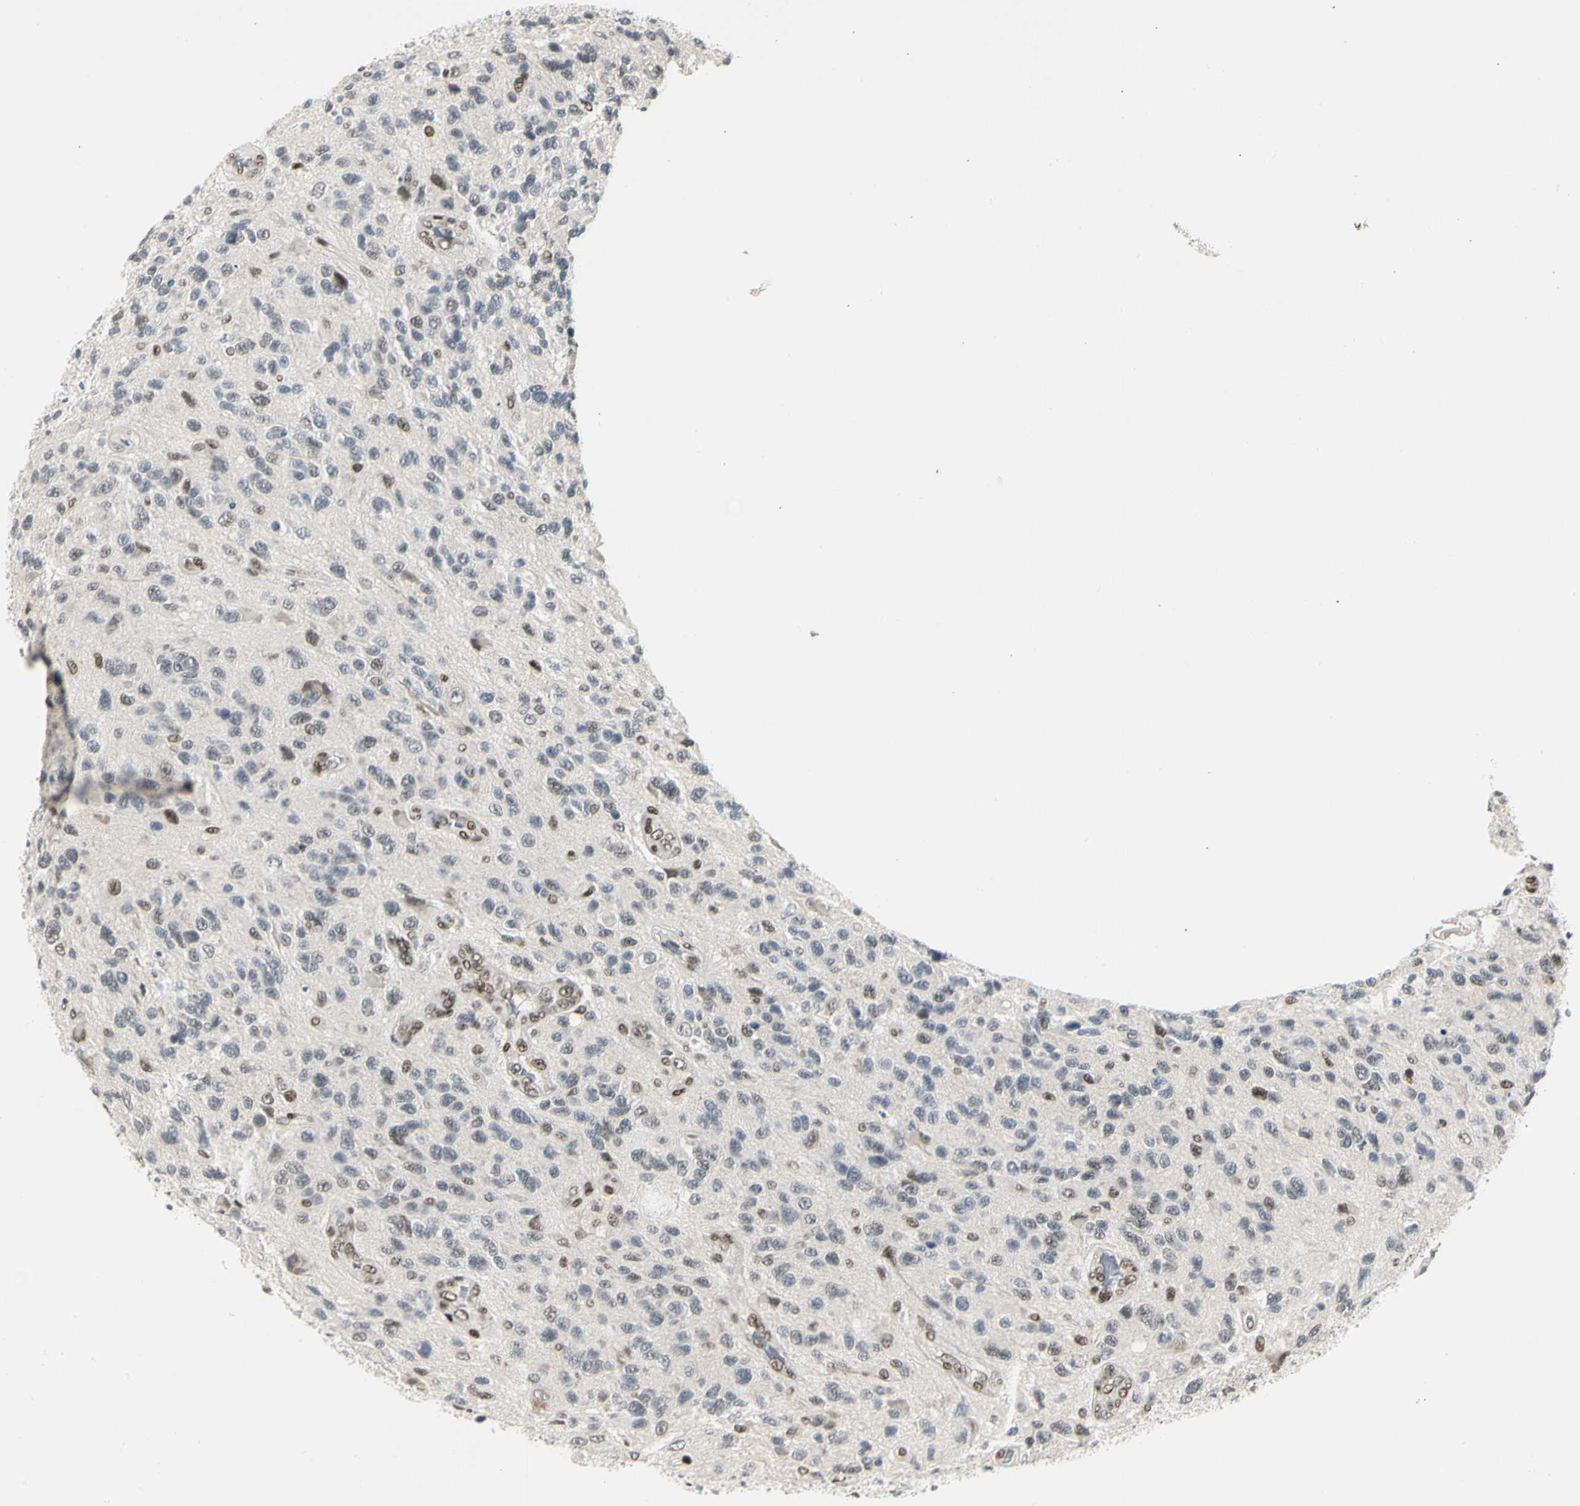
{"staining": {"intensity": "moderate", "quantity": "<25%", "location": "nuclear"}, "tissue": "glioma", "cell_type": "Tumor cells", "image_type": "cancer", "snomed": [{"axis": "morphology", "description": "Glioma, malignant, High grade"}, {"axis": "topography", "description": "Brain"}], "caption": "Immunohistochemistry (DAB) staining of human glioma shows moderate nuclear protein staining in approximately <25% of tumor cells.", "gene": "FOXJ2", "patient": {"sex": "female", "age": 58}}